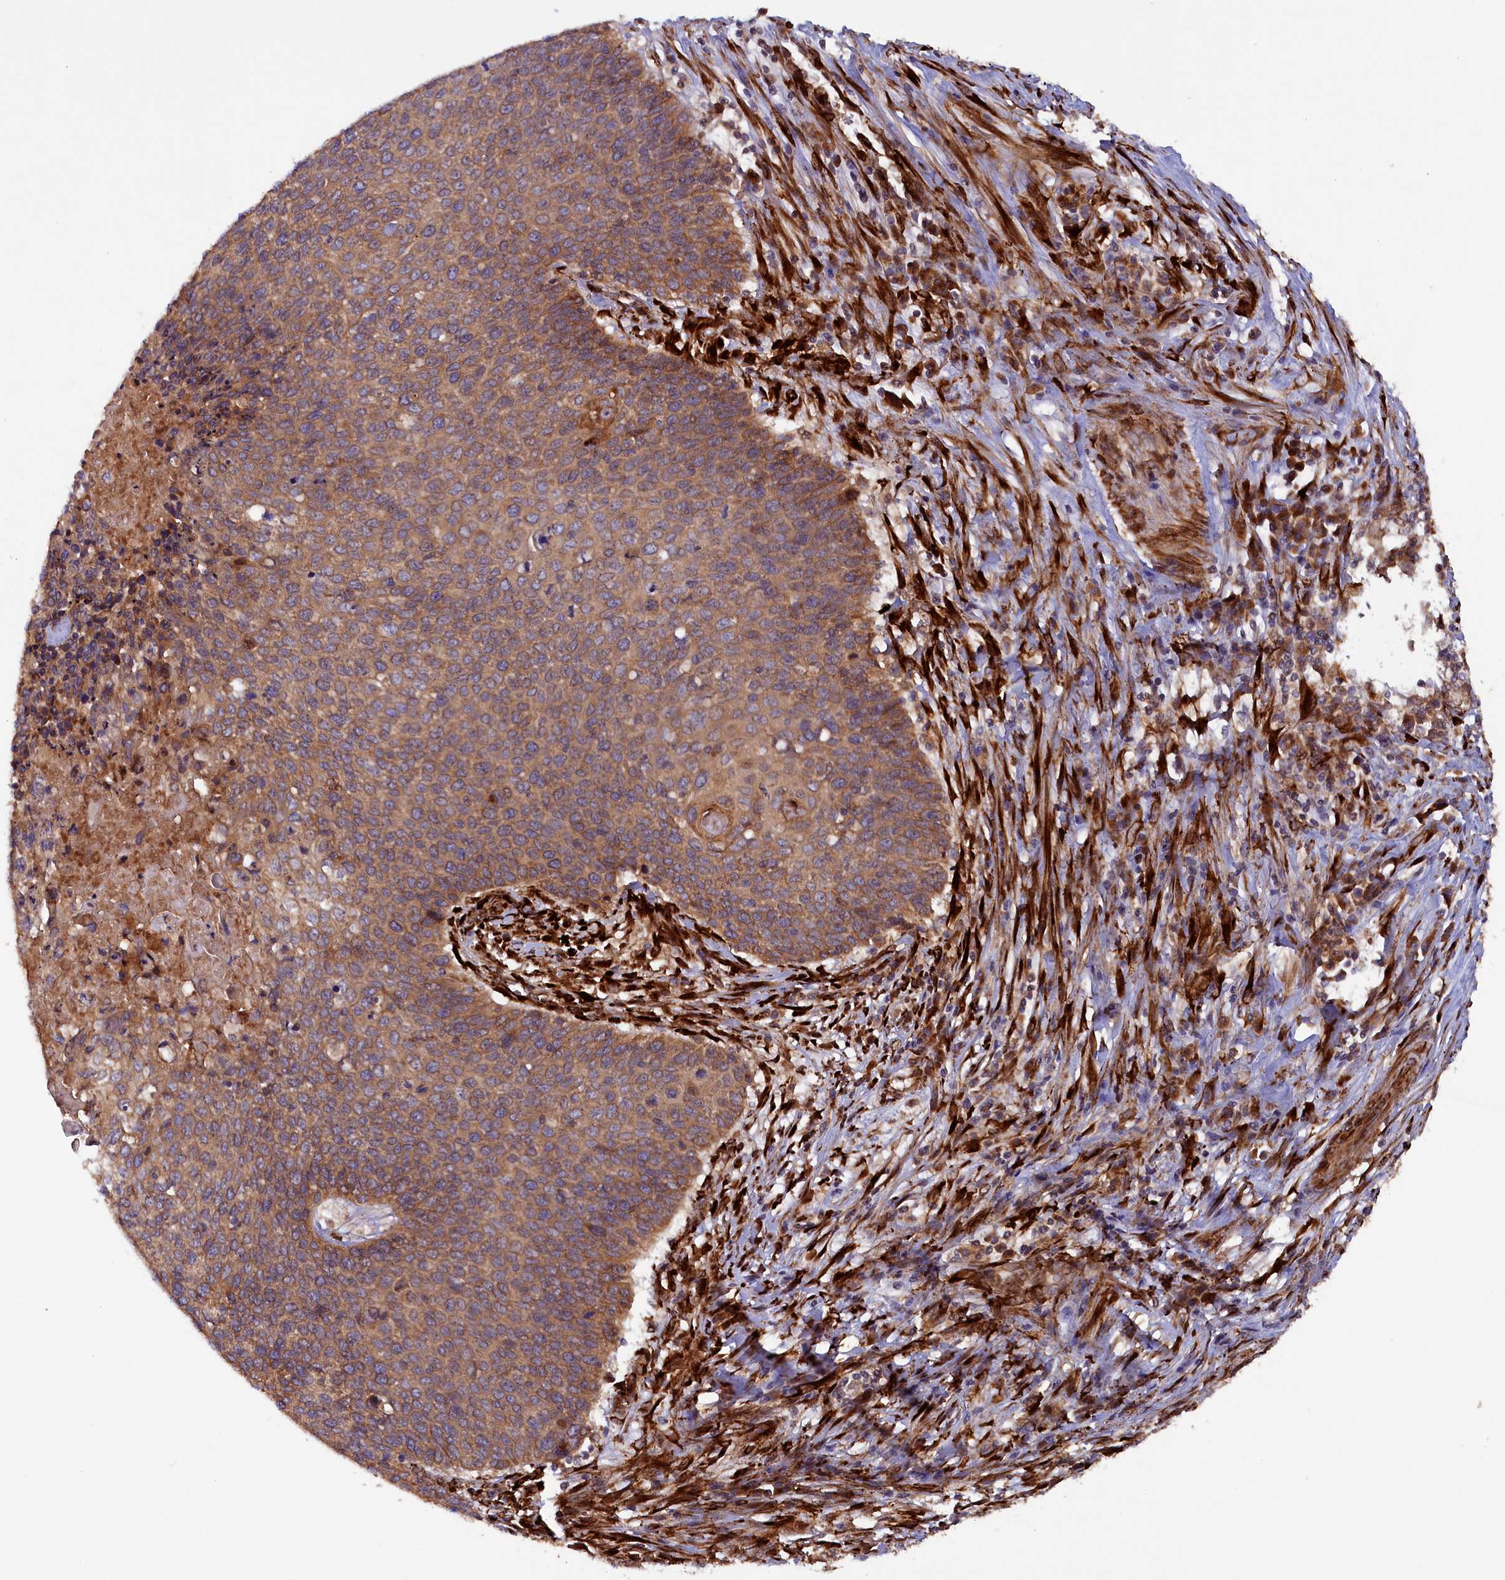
{"staining": {"intensity": "moderate", "quantity": ">75%", "location": "cytoplasmic/membranous"}, "tissue": "cervical cancer", "cell_type": "Tumor cells", "image_type": "cancer", "snomed": [{"axis": "morphology", "description": "Squamous cell carcinoma, NOS"}, {"axis": "topography", "description": "Cervix"}], "caption": "Cervical cancer (squamous cell carcinoma) stained with immunohistochemistry shows moderate cytoplasmic/membranous positivity in about >75% of tumor cells.", "gene": "ARRDC4", "patient": {"sex": "female", "age": 39}}